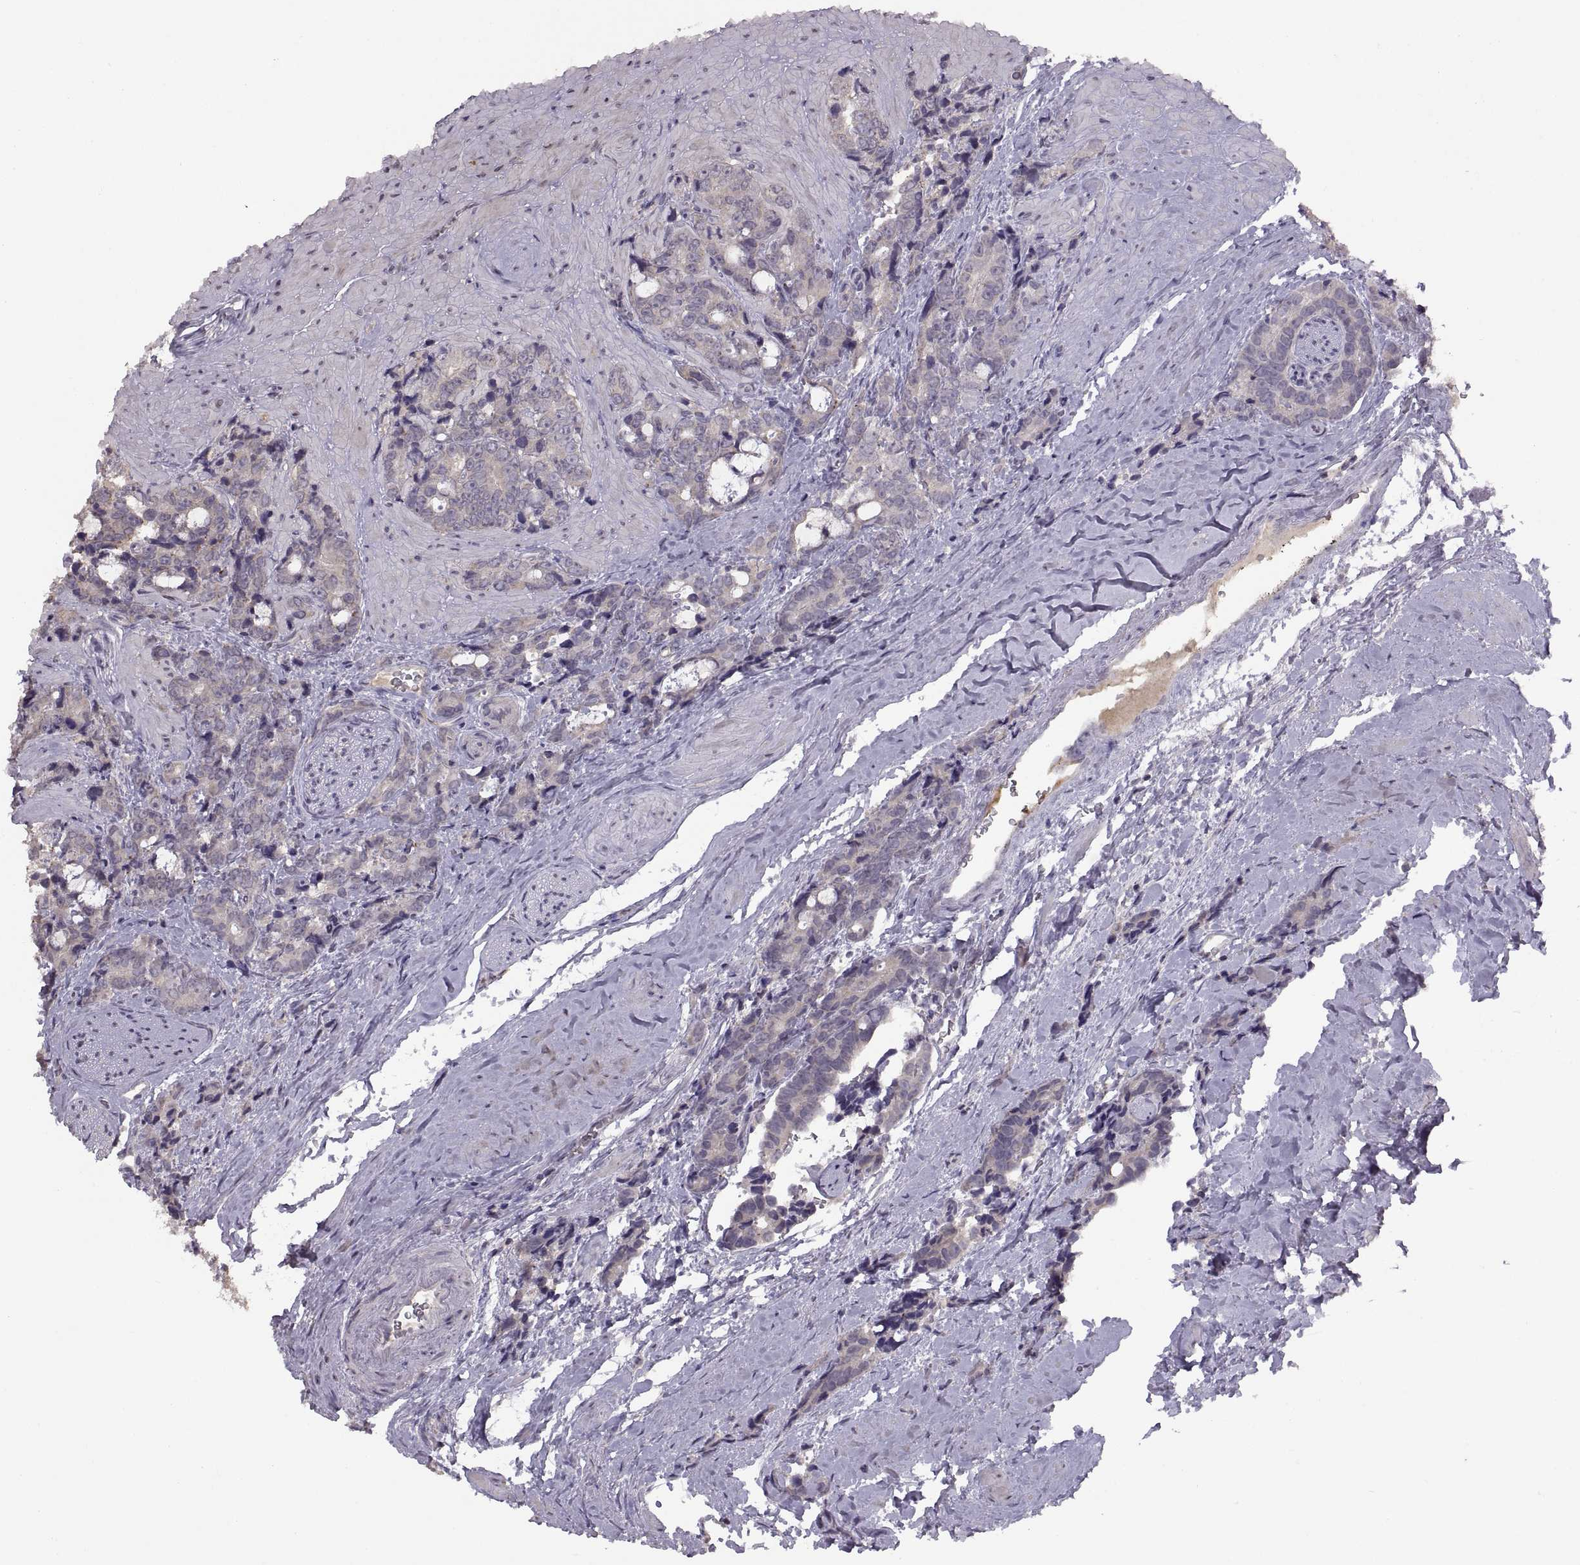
{"staining": {"intensity": "negative", "quantity": "none", "location": "none"}, "tissue": "prostate cancer", "cell_type": "Tumor cells", "image_type": "cancer", "snomed": [{"axis": "morphology", "description": "Adenocarcinoma, High grade"}, {"axis": "topography", "description": "Prostate"}], "caption": "Protein analysis of prostate adenocarcinoma (high-grade) displays no significant positivity in tumor cells.", "gene": "NMNAT2", "patient": {"sex": "male", "age": 74}}